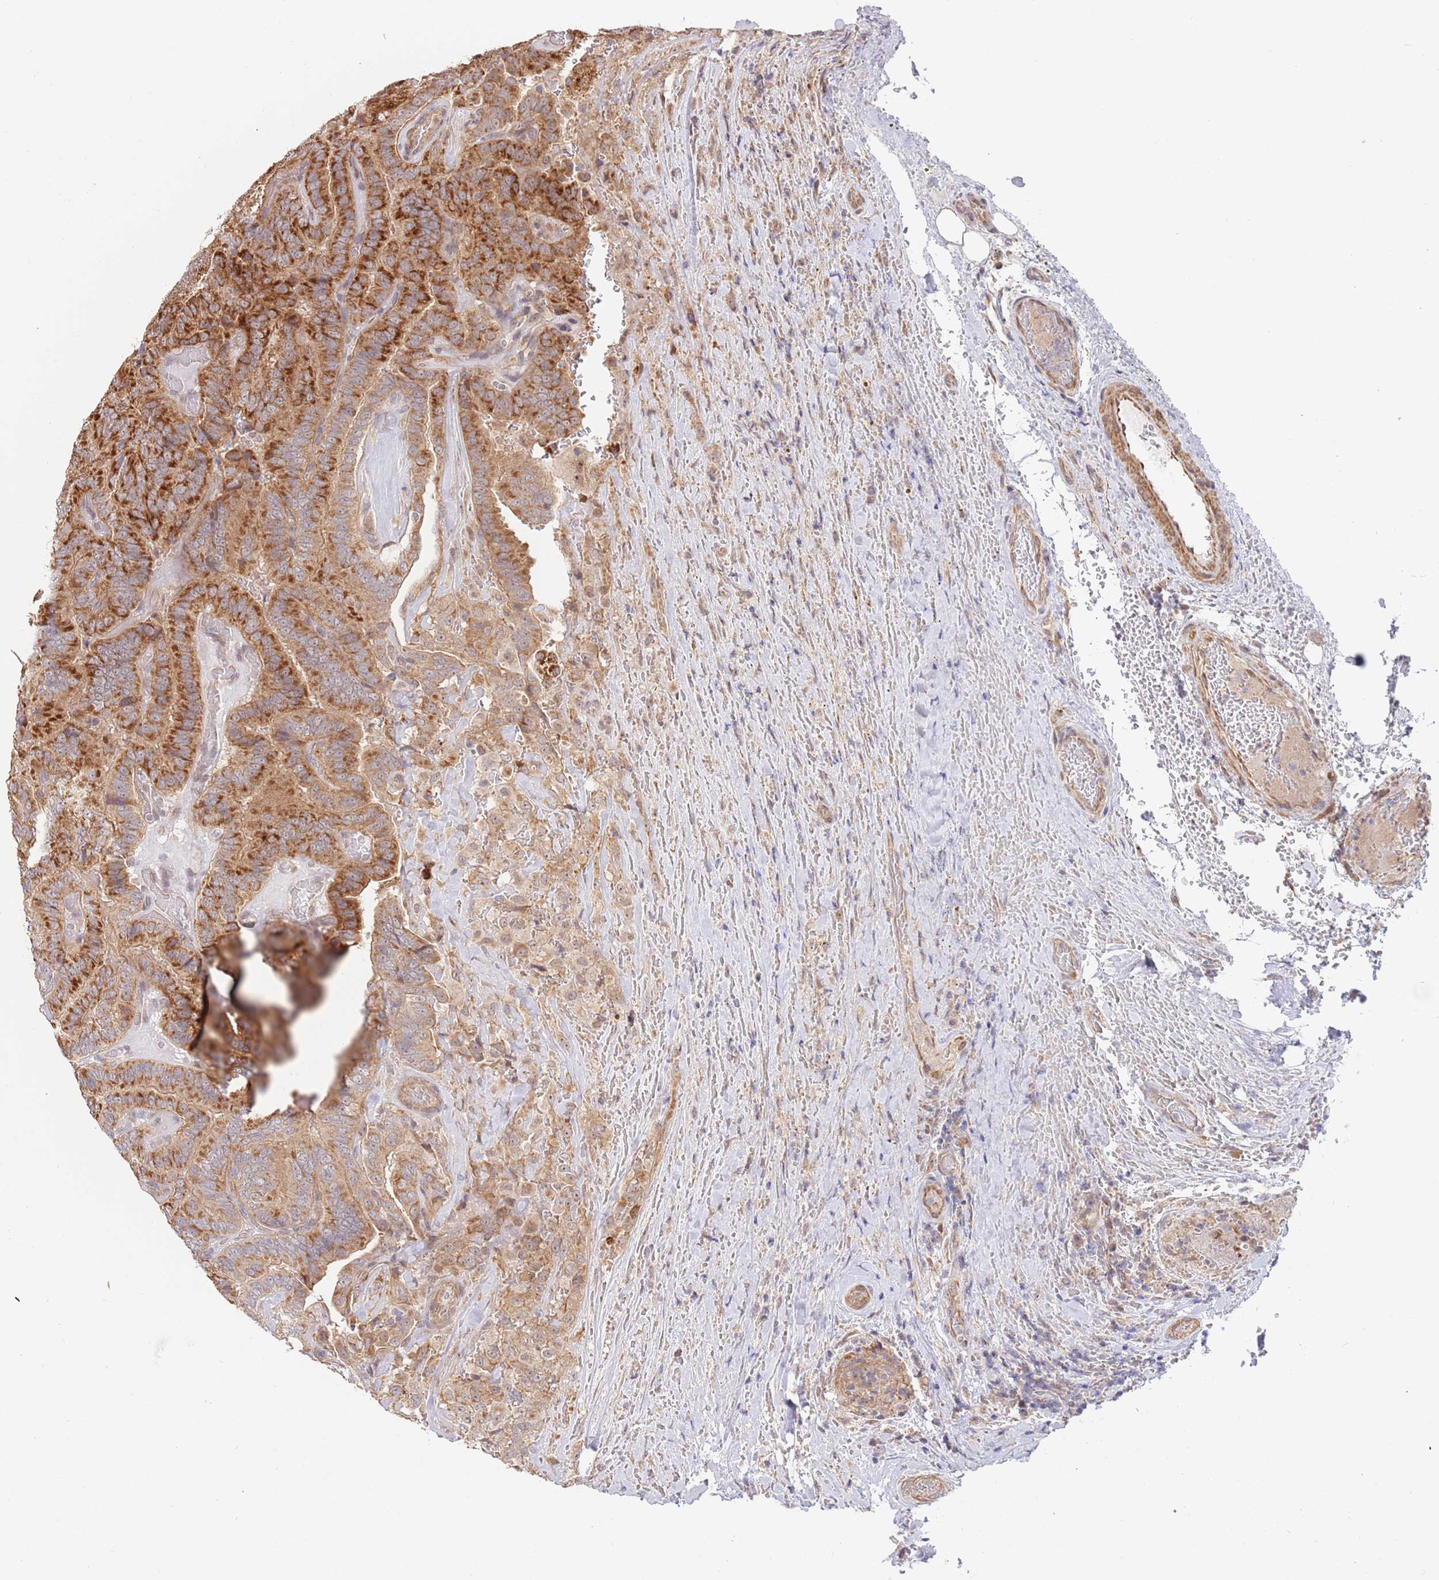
{"staining": {"intensity": "strong", "quantity": ">75%", "location": "cytoplasmic/membranous"}, "tissue": "thyroid cancer", "cell_type": "Tumor cells", "image_type": "cancer", "snomed": [{"axis": "morphology", "description": "Papillary adenocarcinoma, NOS"}, {"axis": "topography", "description": "Thyroid gland"}], "caption": "Immunohistochemical staining of thyroid papillary adenocarcinoma exhibits high levels of strong cytoplasmic/membranous protein staining in approximately >75% of tumor cells.", "gene": "UQCC3", "patient": {"sex": "male", "age": 61}}